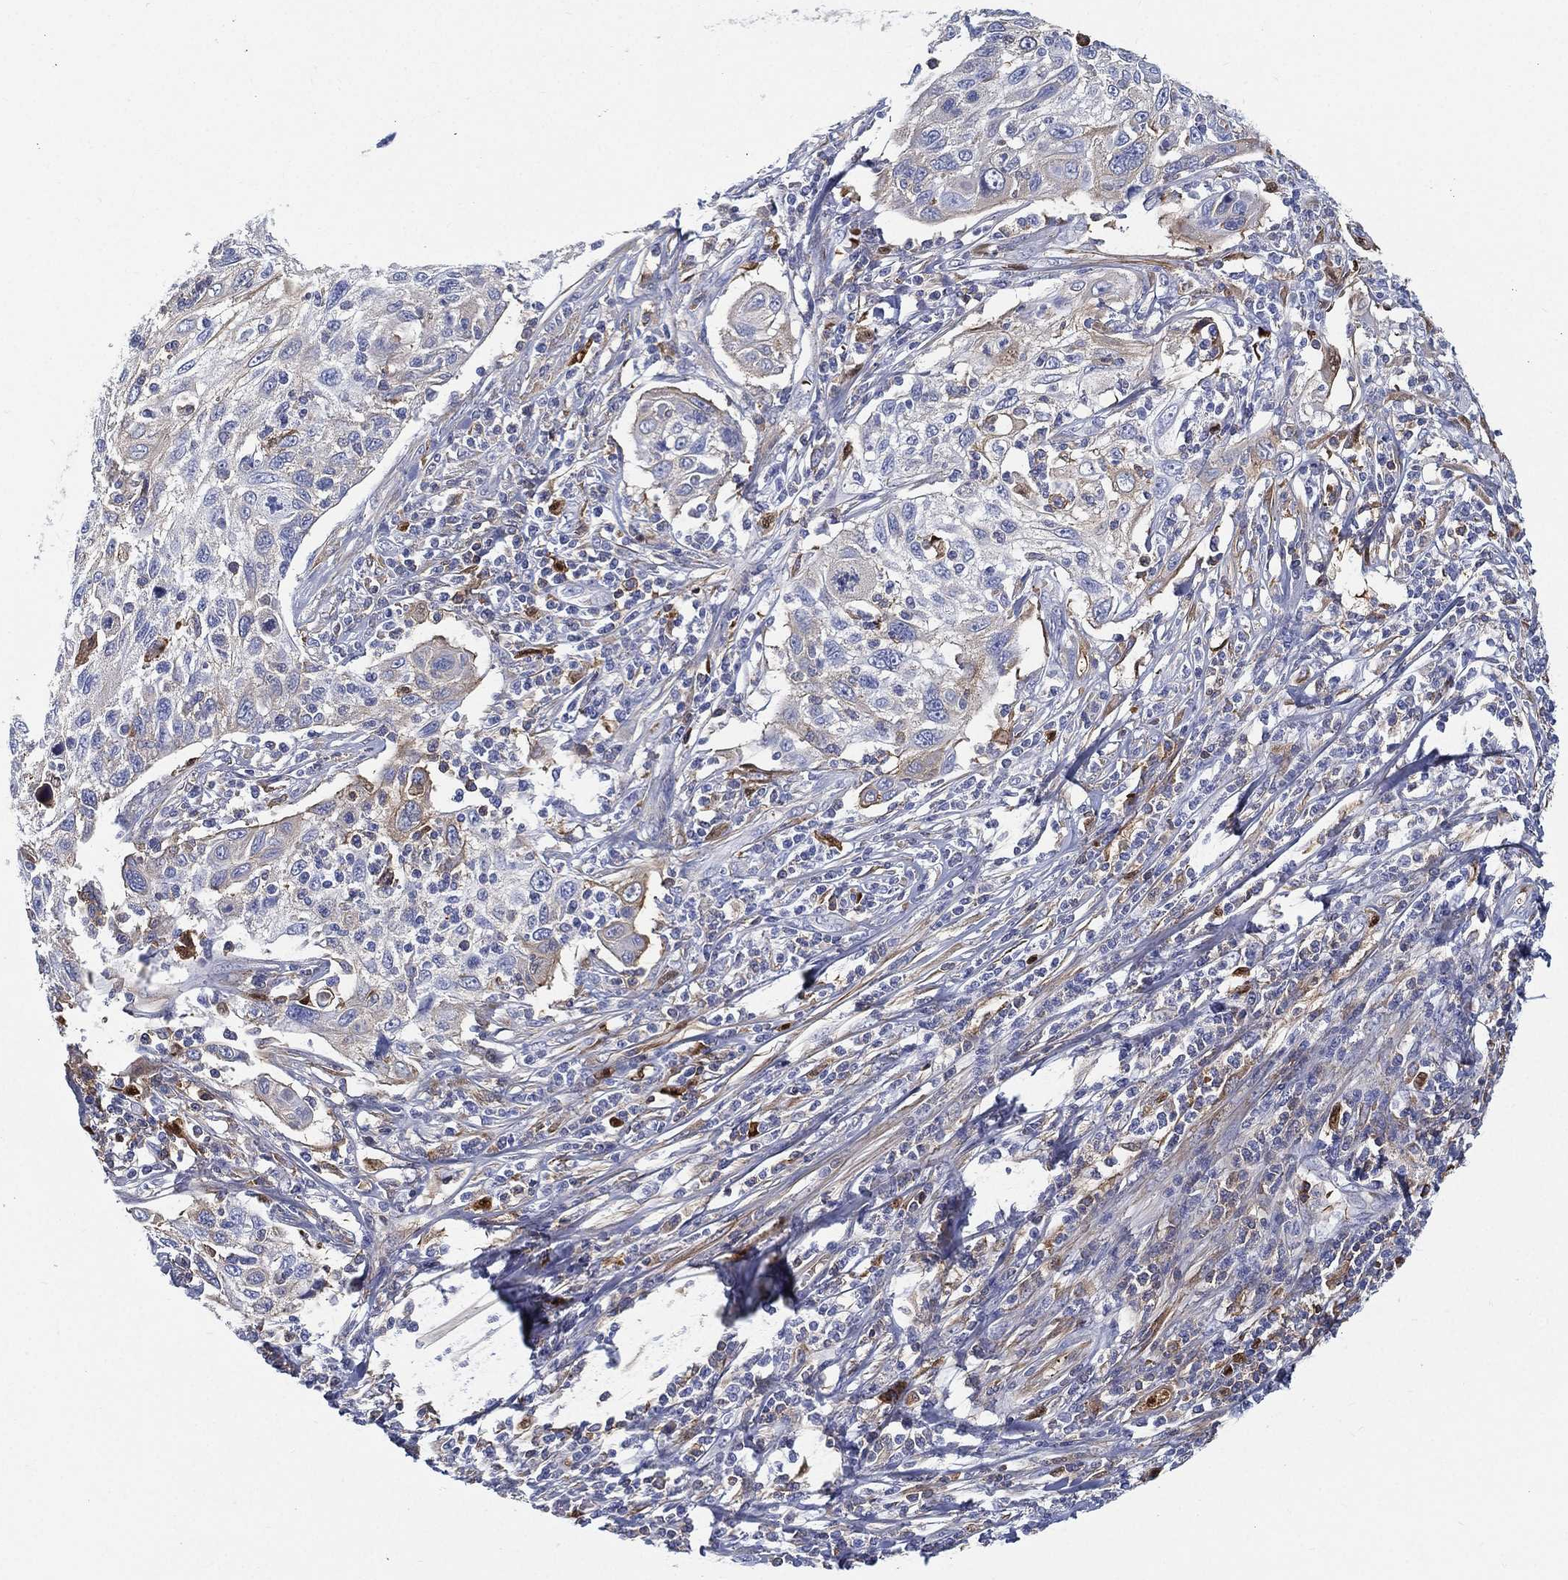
{"staining": {"intensity": "moderate", "quantity": "<25%", "location": "cytoplasmic/membranous"}, "tissue": "cervical cancer", "cell_type": "Tumor cells", "image_type": "cancer", "snomed": [{"axis": "morphology", "description": "Squamous cell carcinoma, NOS"}, {"axis": "topography", "description": "Cervix"}], "caption": "Immunohistochemistry (DAB (3,3'-diaminobenzidine)) staining of cervical squamous cell carcinoma reveals moderate cytoplasmic/membranous protein staining in approximately <25% of tumor cells.", "gene": "IFNB1", "patient": {"sex": "female", "age": 70}}